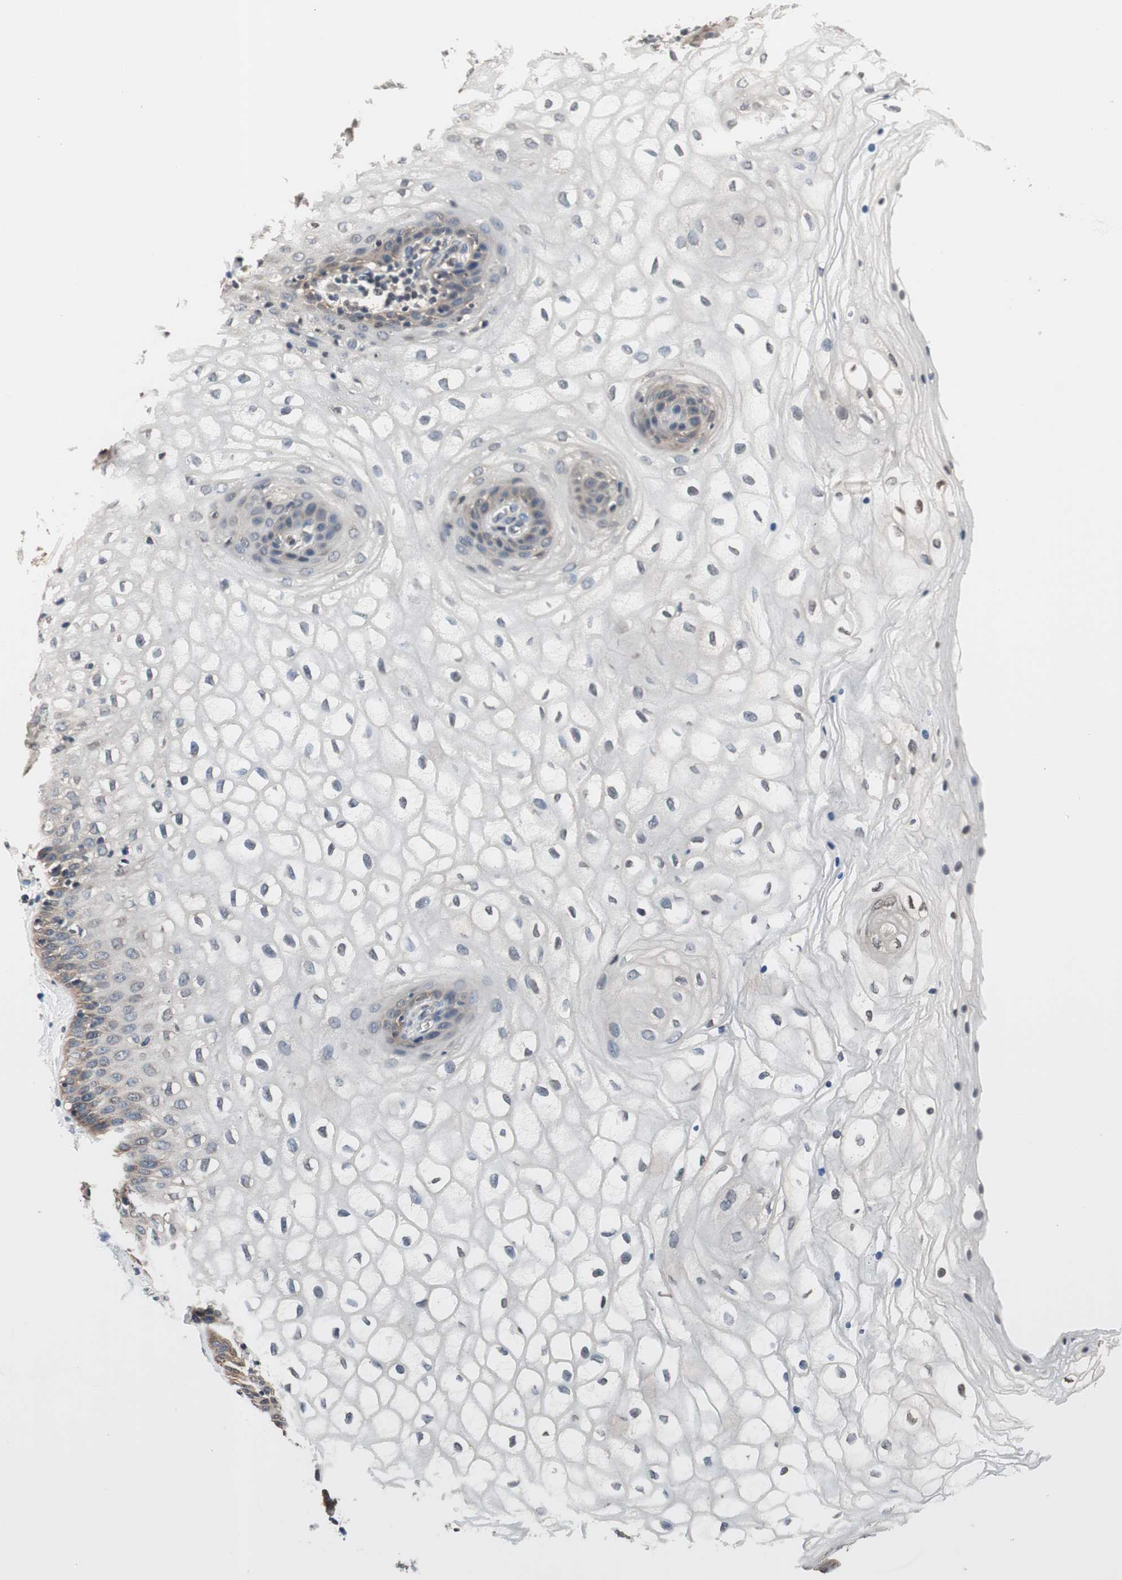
{"staining": {"intensity": "moderate", "quantity": "<25%", "location": "cytoplasmic/membranous"}, "tissue": "vagina", "cell_type": "Squamous epithelial cells", "image_type": "normal", "snomed": [{"axis": "morphology", "description": "Normal tissue, NOS"}, {"axis": "topography", "description": "Vagina"}], "caption": "An immunohistochemistry (IHC) micrograph of benign tissue is shown. Protein staining in brown shows moderate cytoplasmic/membranous positivity in vagina within squamous epithelial cells.", "gene": "GCLC", "patient": {"sex": "female", "age": 34}}